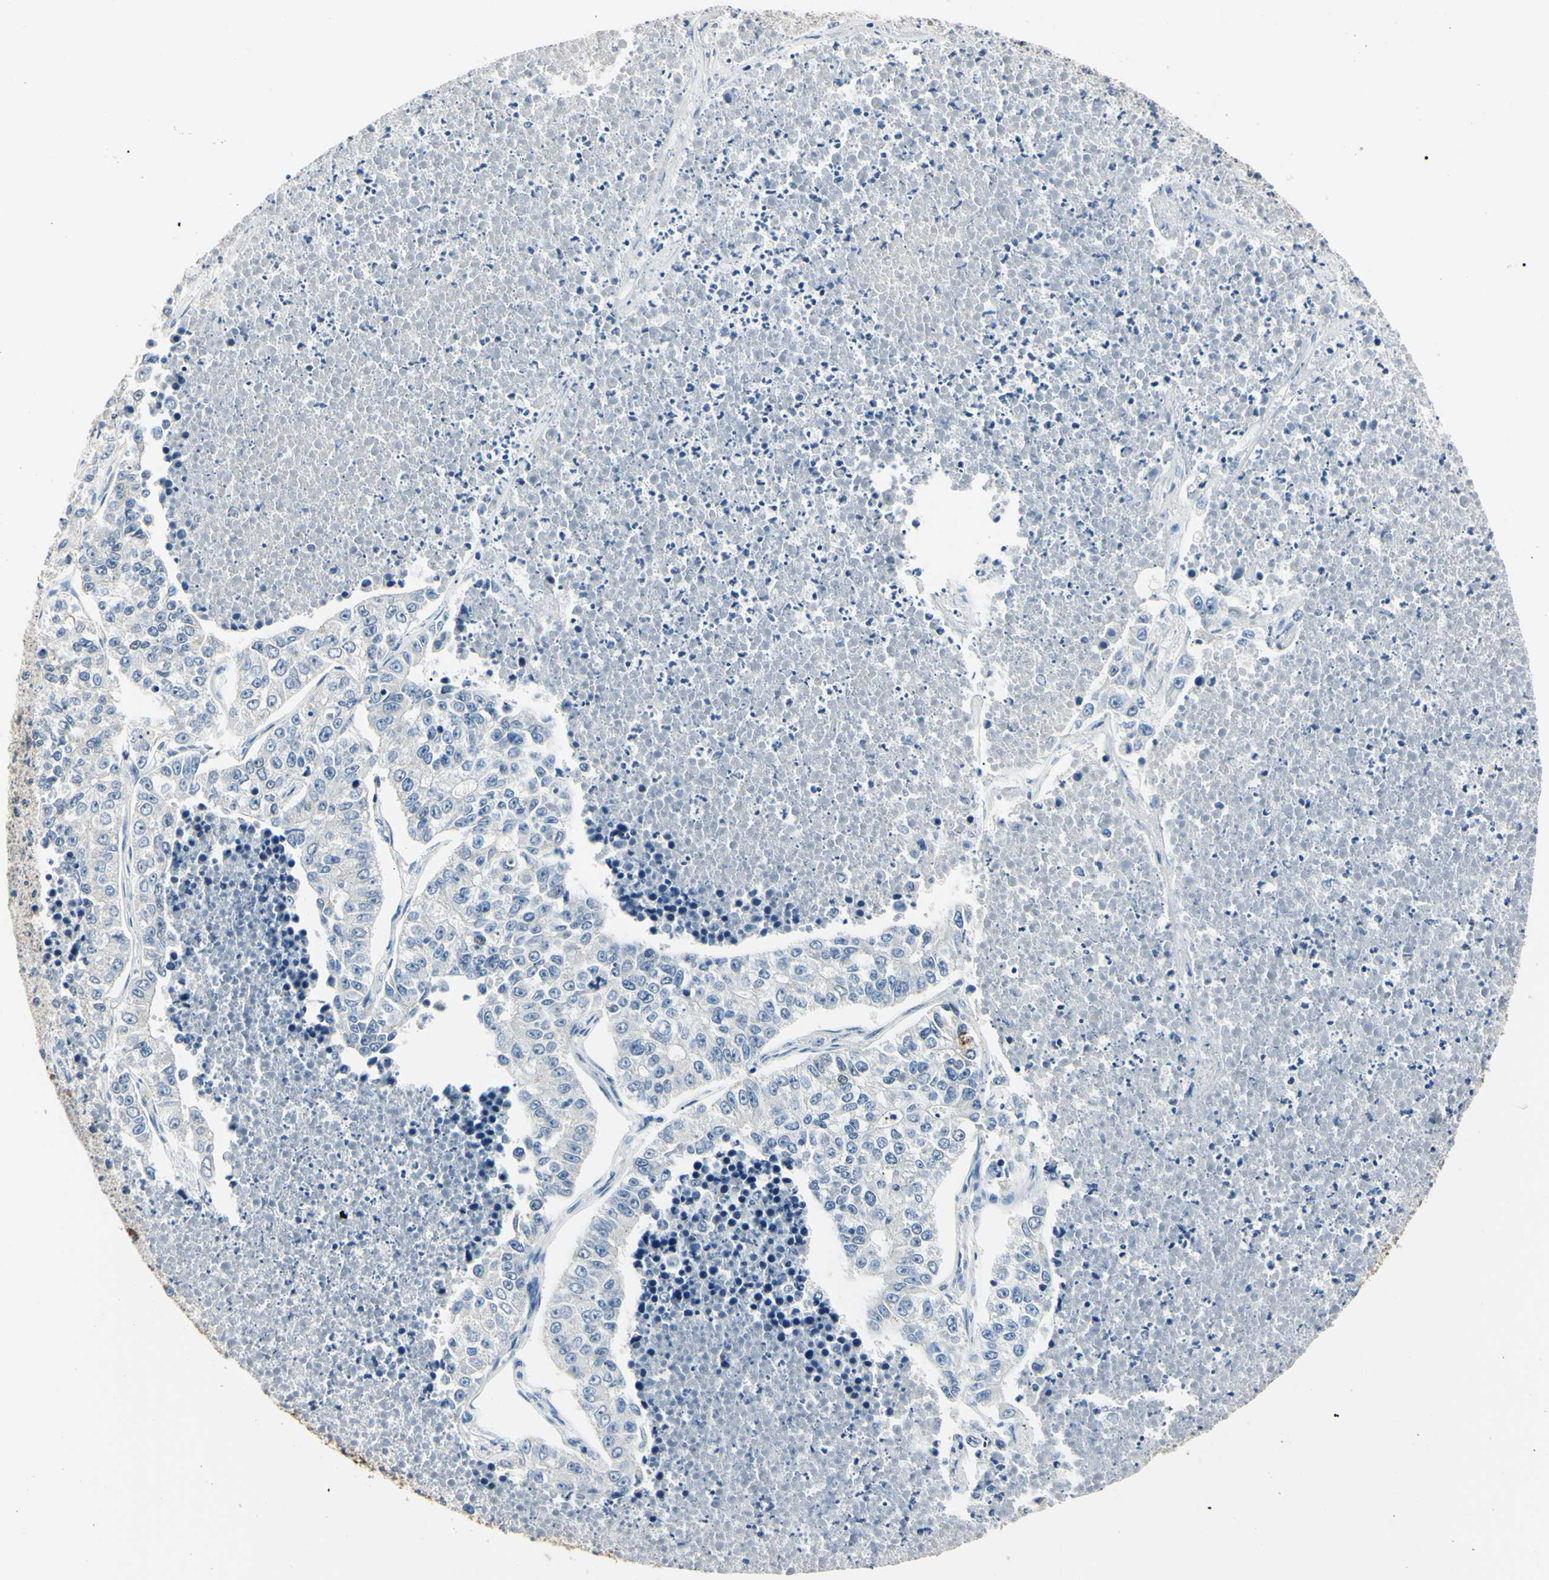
{"staining": {"intensity": "negative", "quantity": "none", "location": "none"}, "tissue": "lung cancer", "cell_type": "Tumor cells", "image_type": "cancer", "snomed": [{"axis": "morphology", "description": "Adenocarcinoma, NOS"}, {"axis": "topography", "description": "Lung"}], "caption": "This is a photomicrograph of immunohistochemistry staining of lung cancer, which shows no positivity in tumor cells.", "gene": "AKR1C3", "patient": {"sex": "male", "age": 49}}